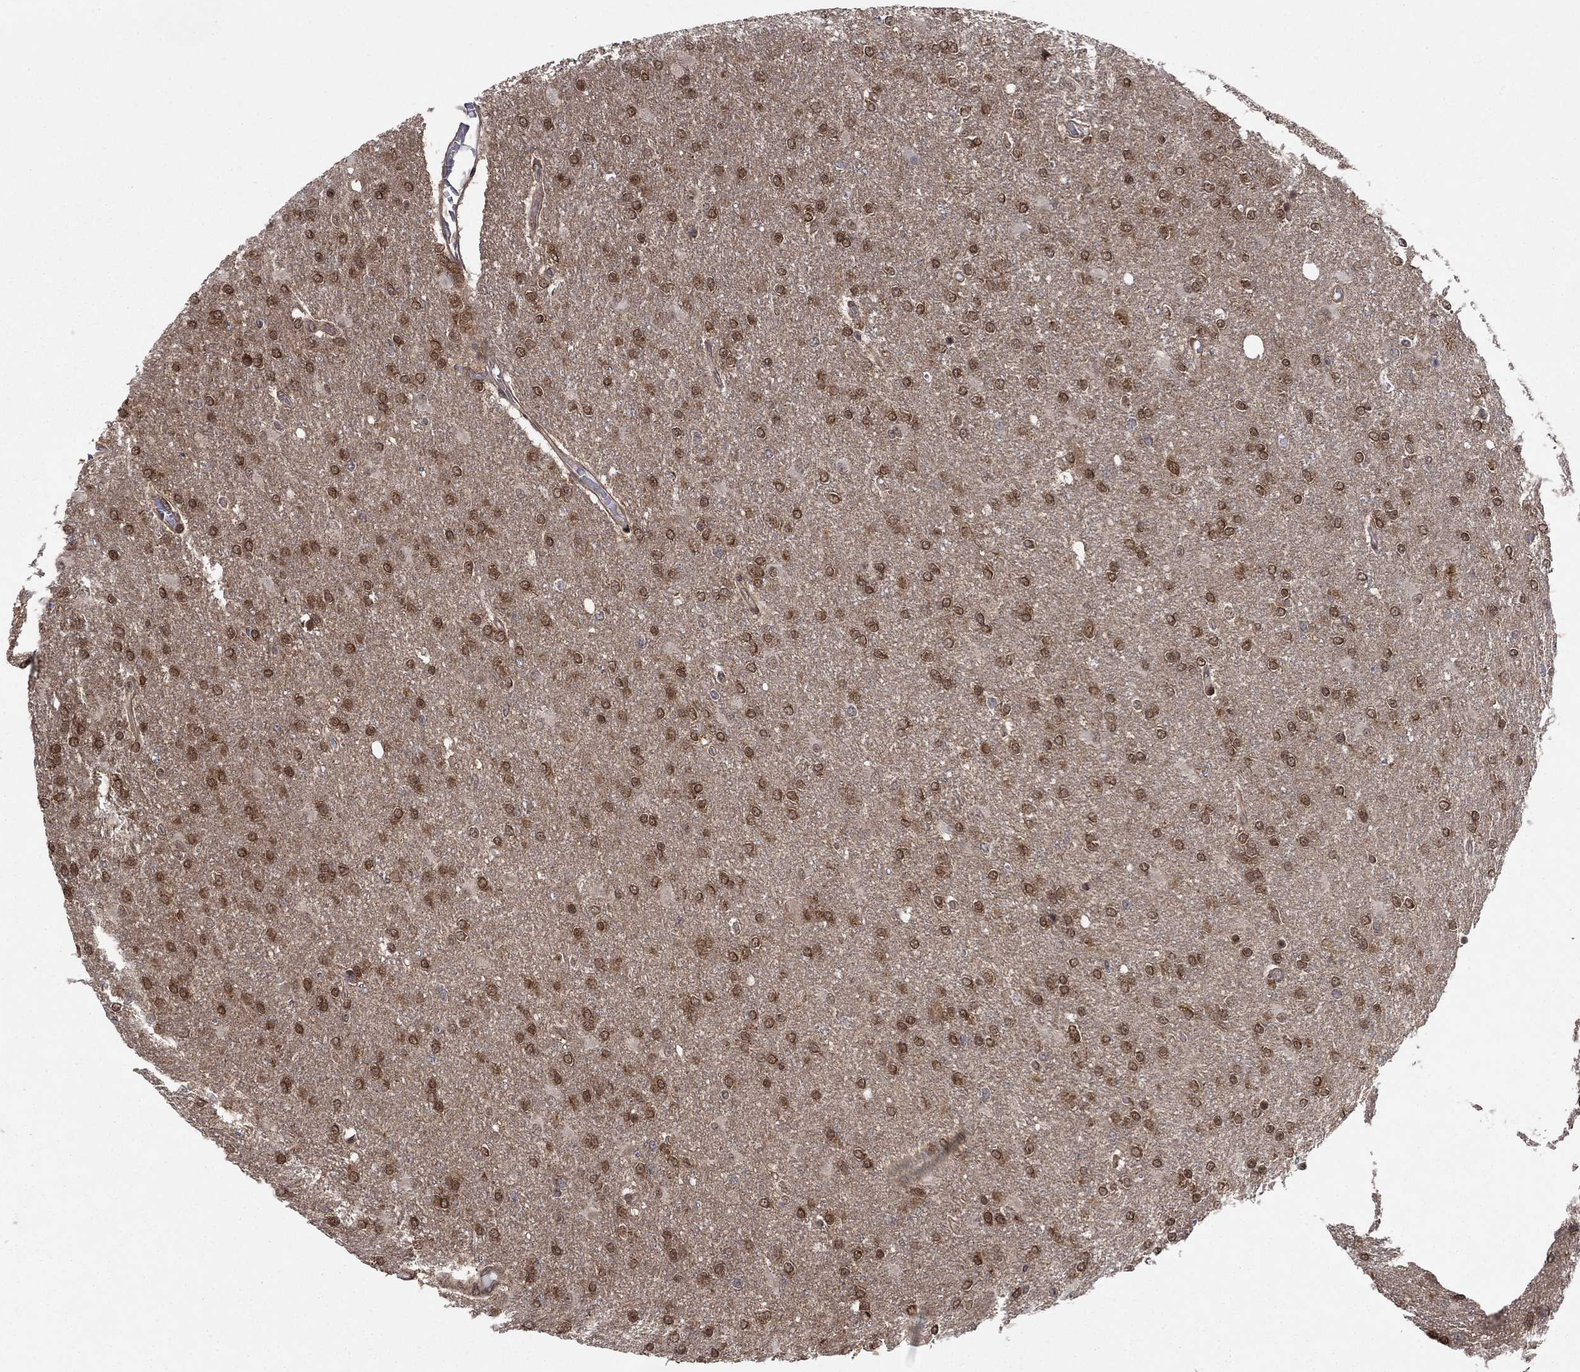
{"staining": {"intensity": "strong", "quantity": ">75%", "location": "nuclear"}, "tissue": "glioma", "cell_type": "Tumor cells", "image_type": "cancer", "snomed": [{"axis": "morphology", "description": "Glioma, malignant, High grade"}, {"axis": "topography", "description": "Cerebral cortex"}], "caption": "IHC image of glioma stained for a protein (brown), which shows high levels of strong nuclear positivity in about >75% of tumor cells.", "gene": "FKBP4", "patient": {"sex": "male", "age": 70}}